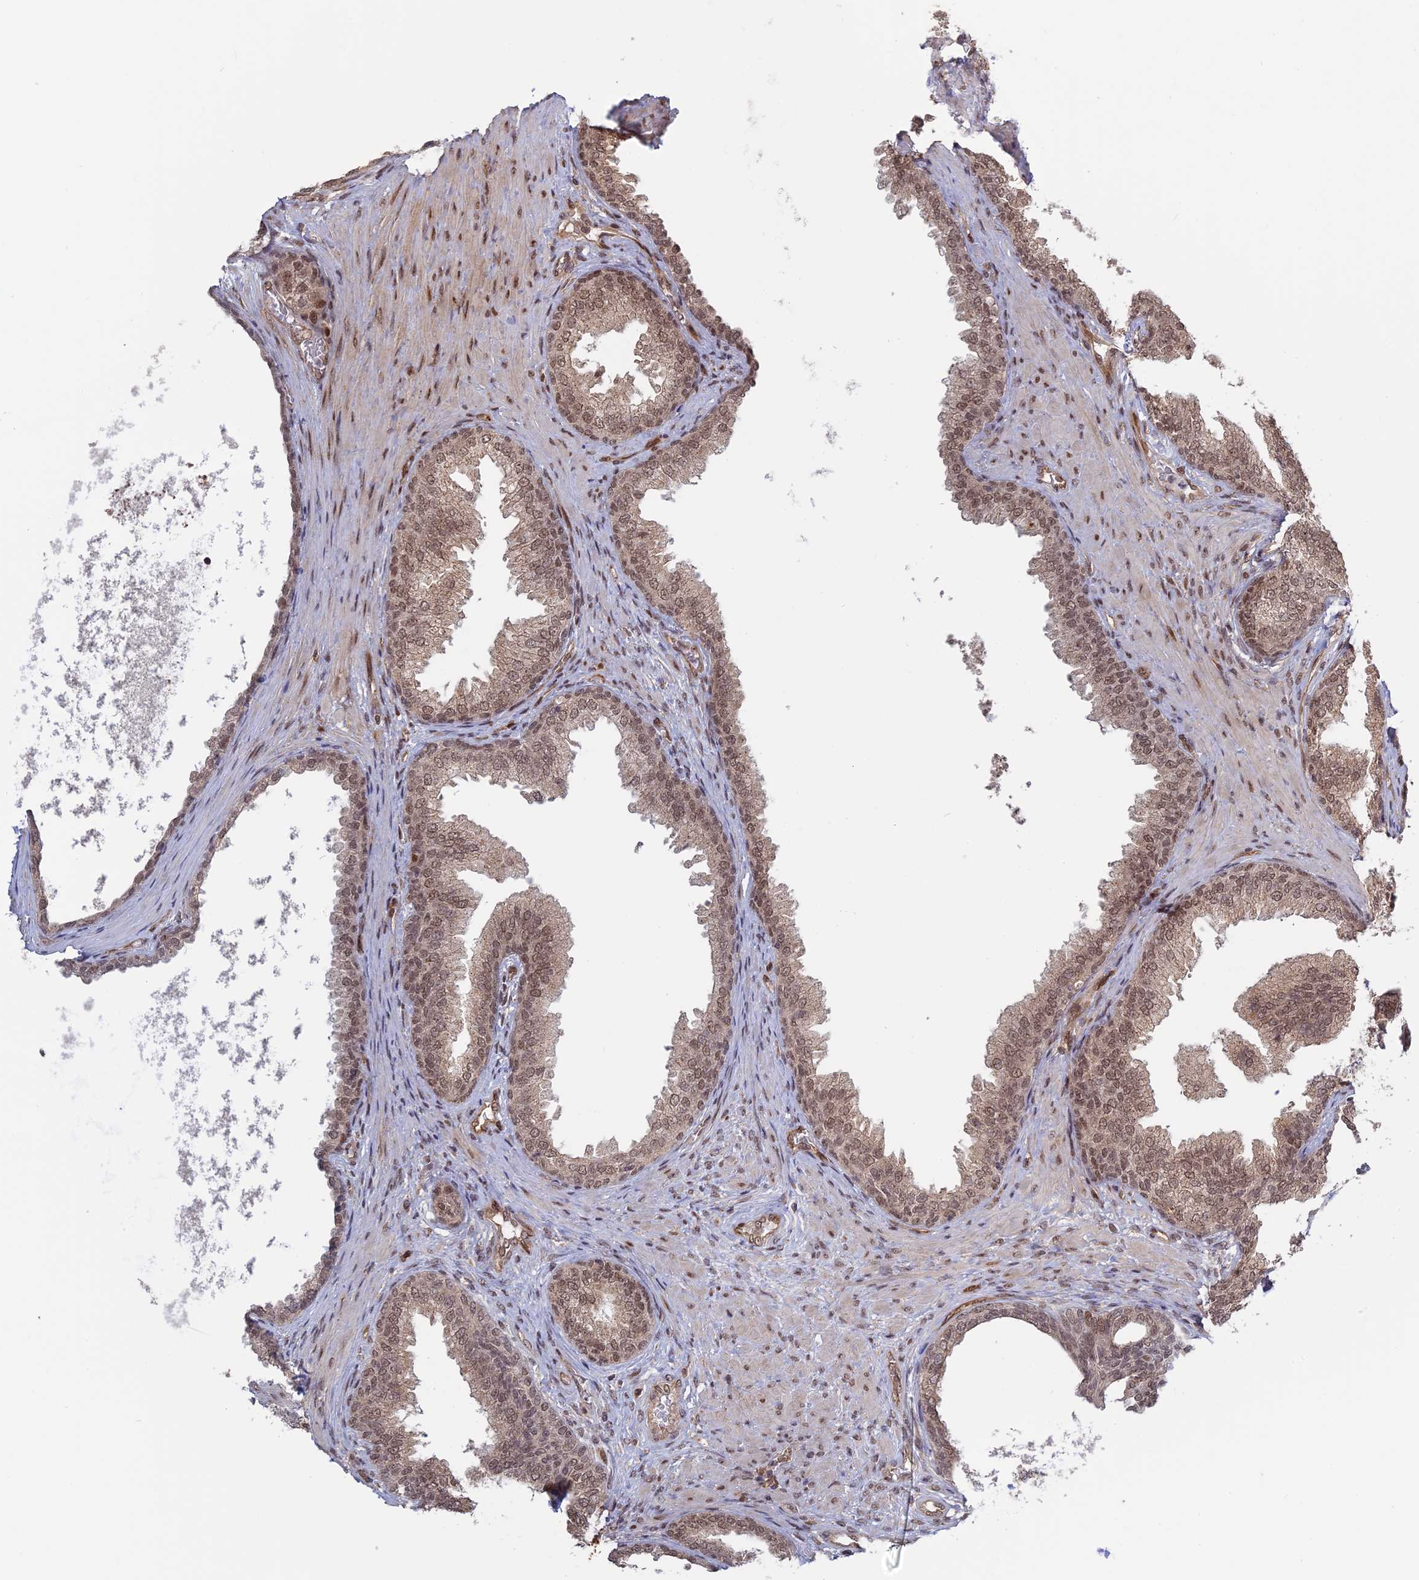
{"staining": {"intensity": "moderate", "quantity": ">75%", "location": "cytoplasmic/membranous,nuclear"}, "tissue": "prostate", "cell_type": "Glandular cells", "image_type": "normal", "snomed": [{"axis": "morphology", "description": "Normal tissue, NOS"}, {"axis": "topography", "description": "Prostate"}], "caption": "Immunohistochemistry image of normal prostate: human prostate stained using IHC exhibits medium levels of moderate protein expression localized specifically in the cytoplasmic/membranous,nuclear of glandular cells, appearing as a cytoplasmic/membranous,nuclear brown color.", "gene": "PKIG", "patient": {"sex": "male", "age": 76}}